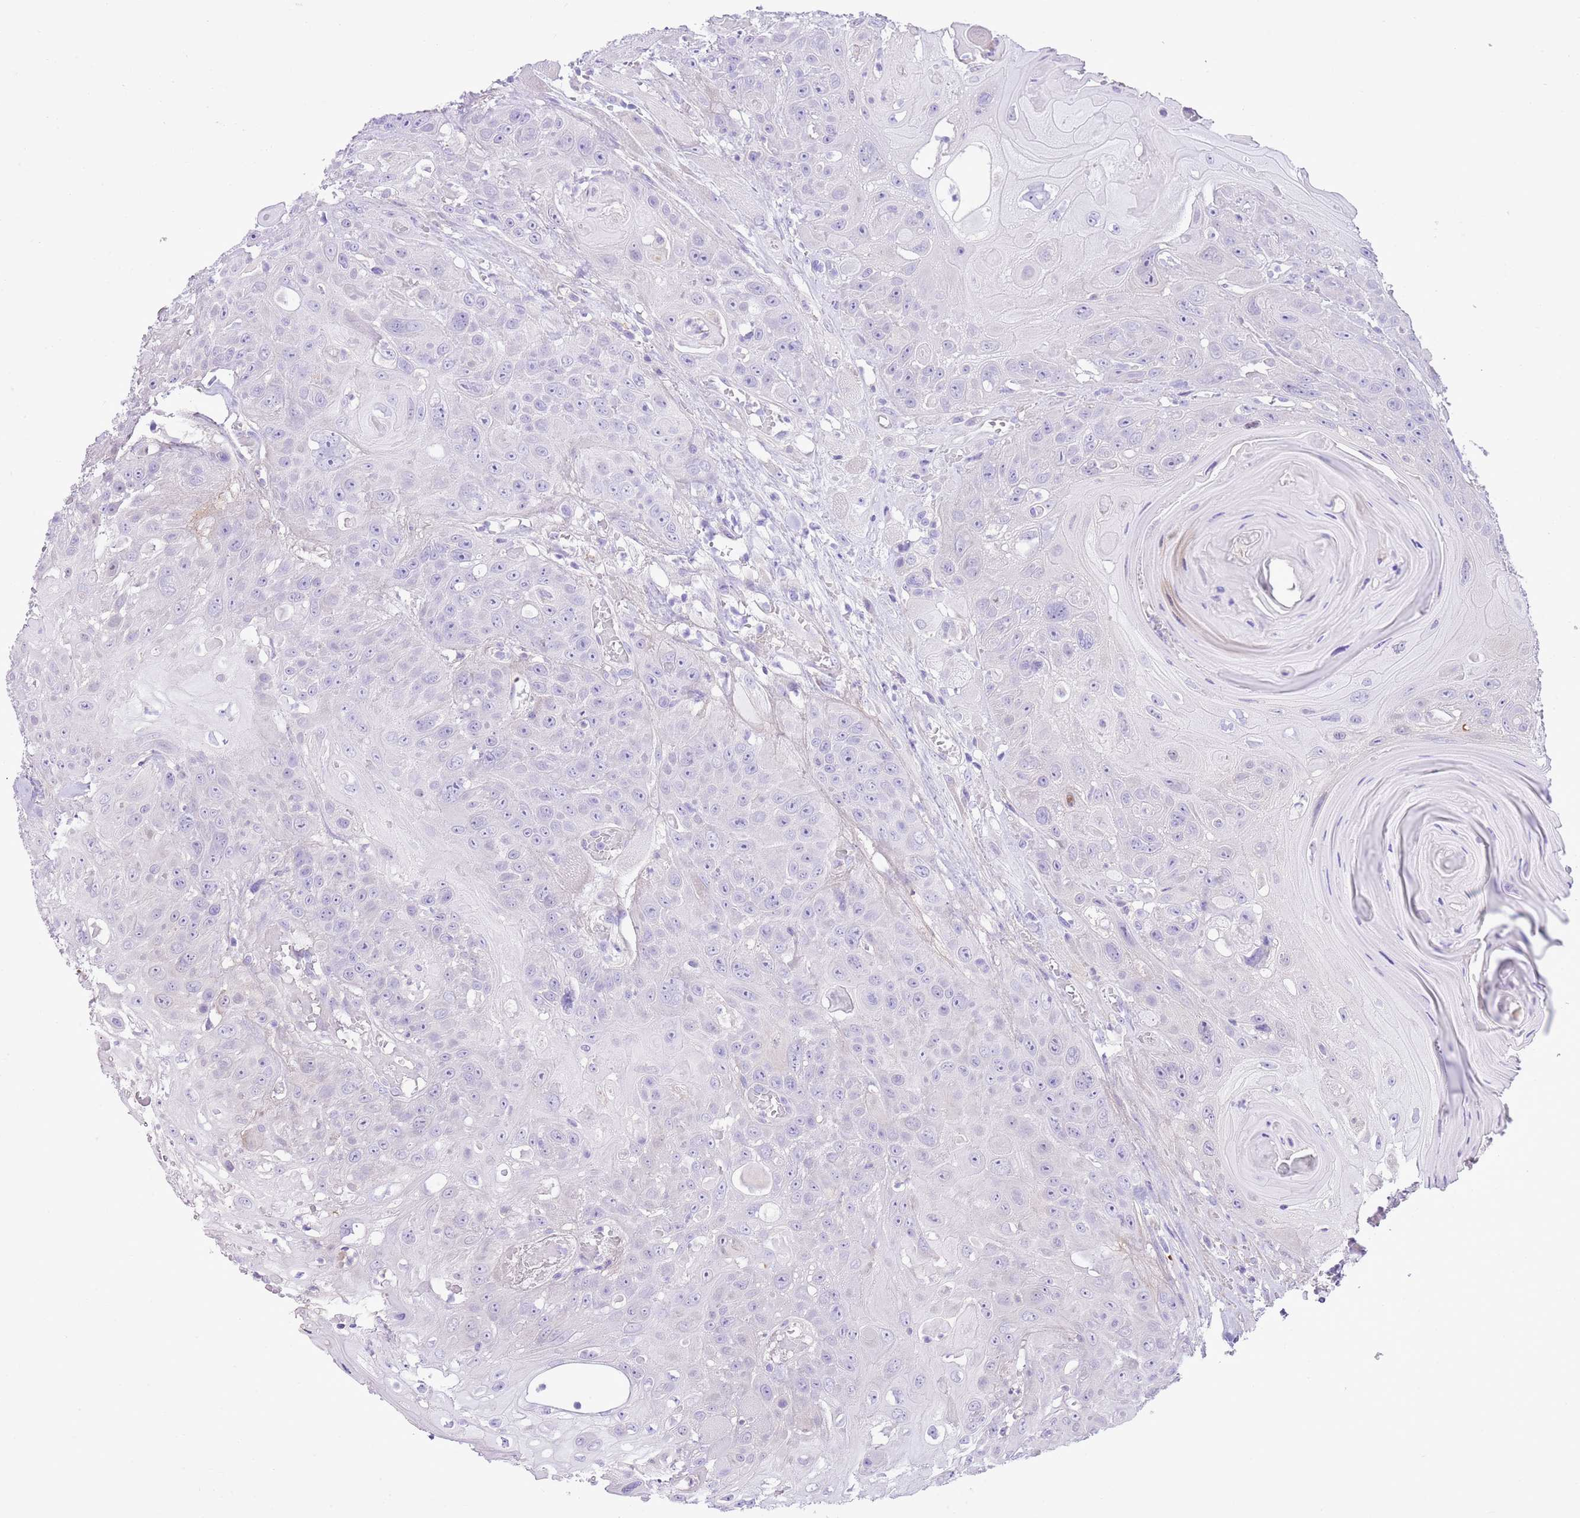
{"staining": {"intensity": "negative", "quantity": "none", "location": "none"}, "tissue": "head and neck cancer", "cell_type": "Tumor cells", "image_type": "cancer", "snomed": [{"axis": "morphology", "description": "Squamous cell carcinoma, NOS"}, {"axis": "topography", "description": "Head-Neck"}], "caption": "Tumor cells show no significant protein positivity in head and neck cancer (squamous cell carcinoma). (DAB immunohistochemistry visualized using brightfield microscopy, high magnification).", "gene": "AAR2", "patient": {"sex": "female", "age": 59}}